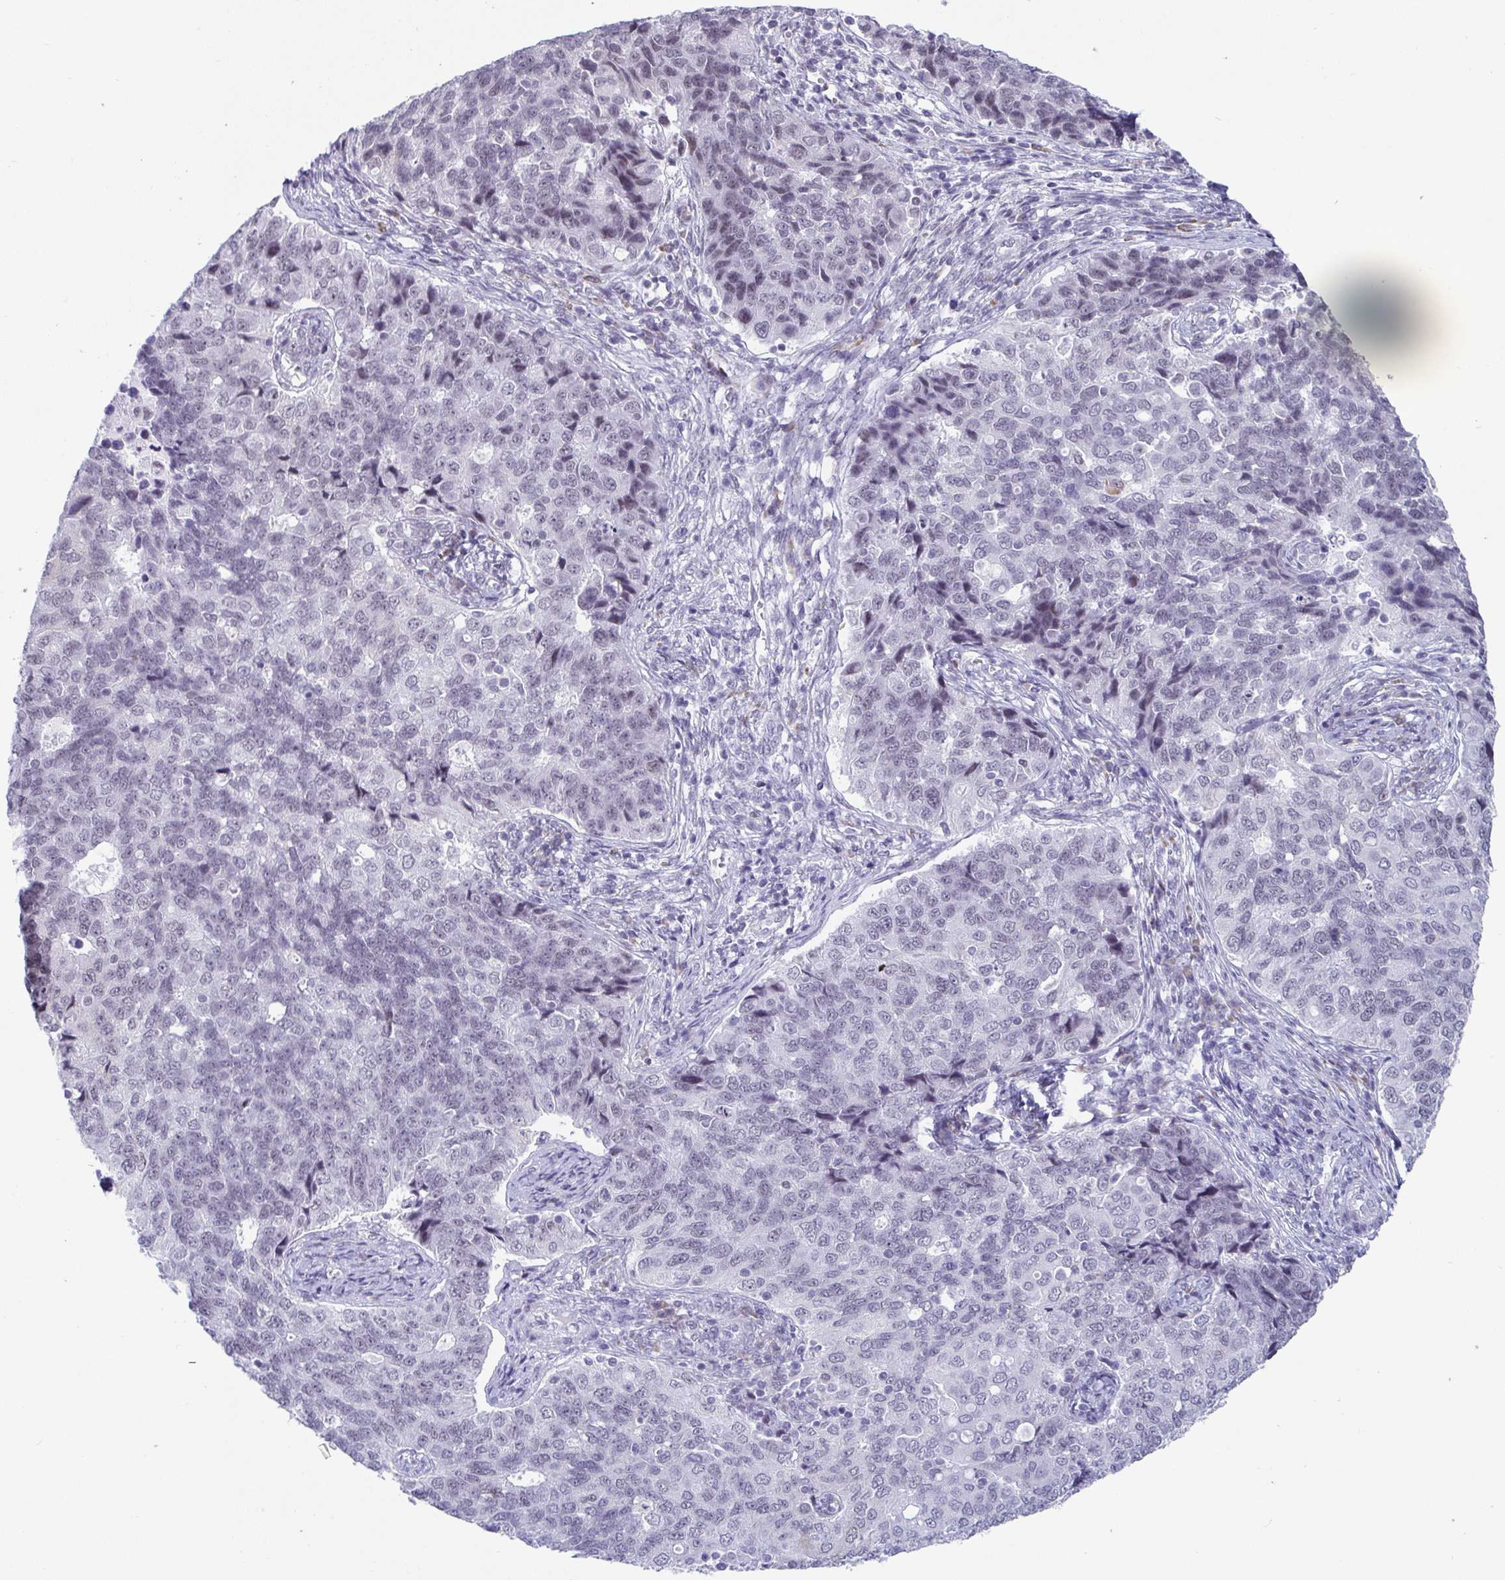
{"staining": {"intensity": "negative", "quantity": "none", "location": "none"}, "tissue": "endometrial cancer", "cell_type": "Tumor cells", "image_type": "cancer", "snomed": [{"axis": "morphology", "description": "Adenocarcinoma, NOS"}, {"axis": "topography", "description": "Endometrium"}], "caption": "Adenocarcinoma (endometrial) was stained to show a protein in brown. There is no significant positivity in tumor cells.", "gene": "WDR72", "patient": {"sex": "female", "age": 43}}